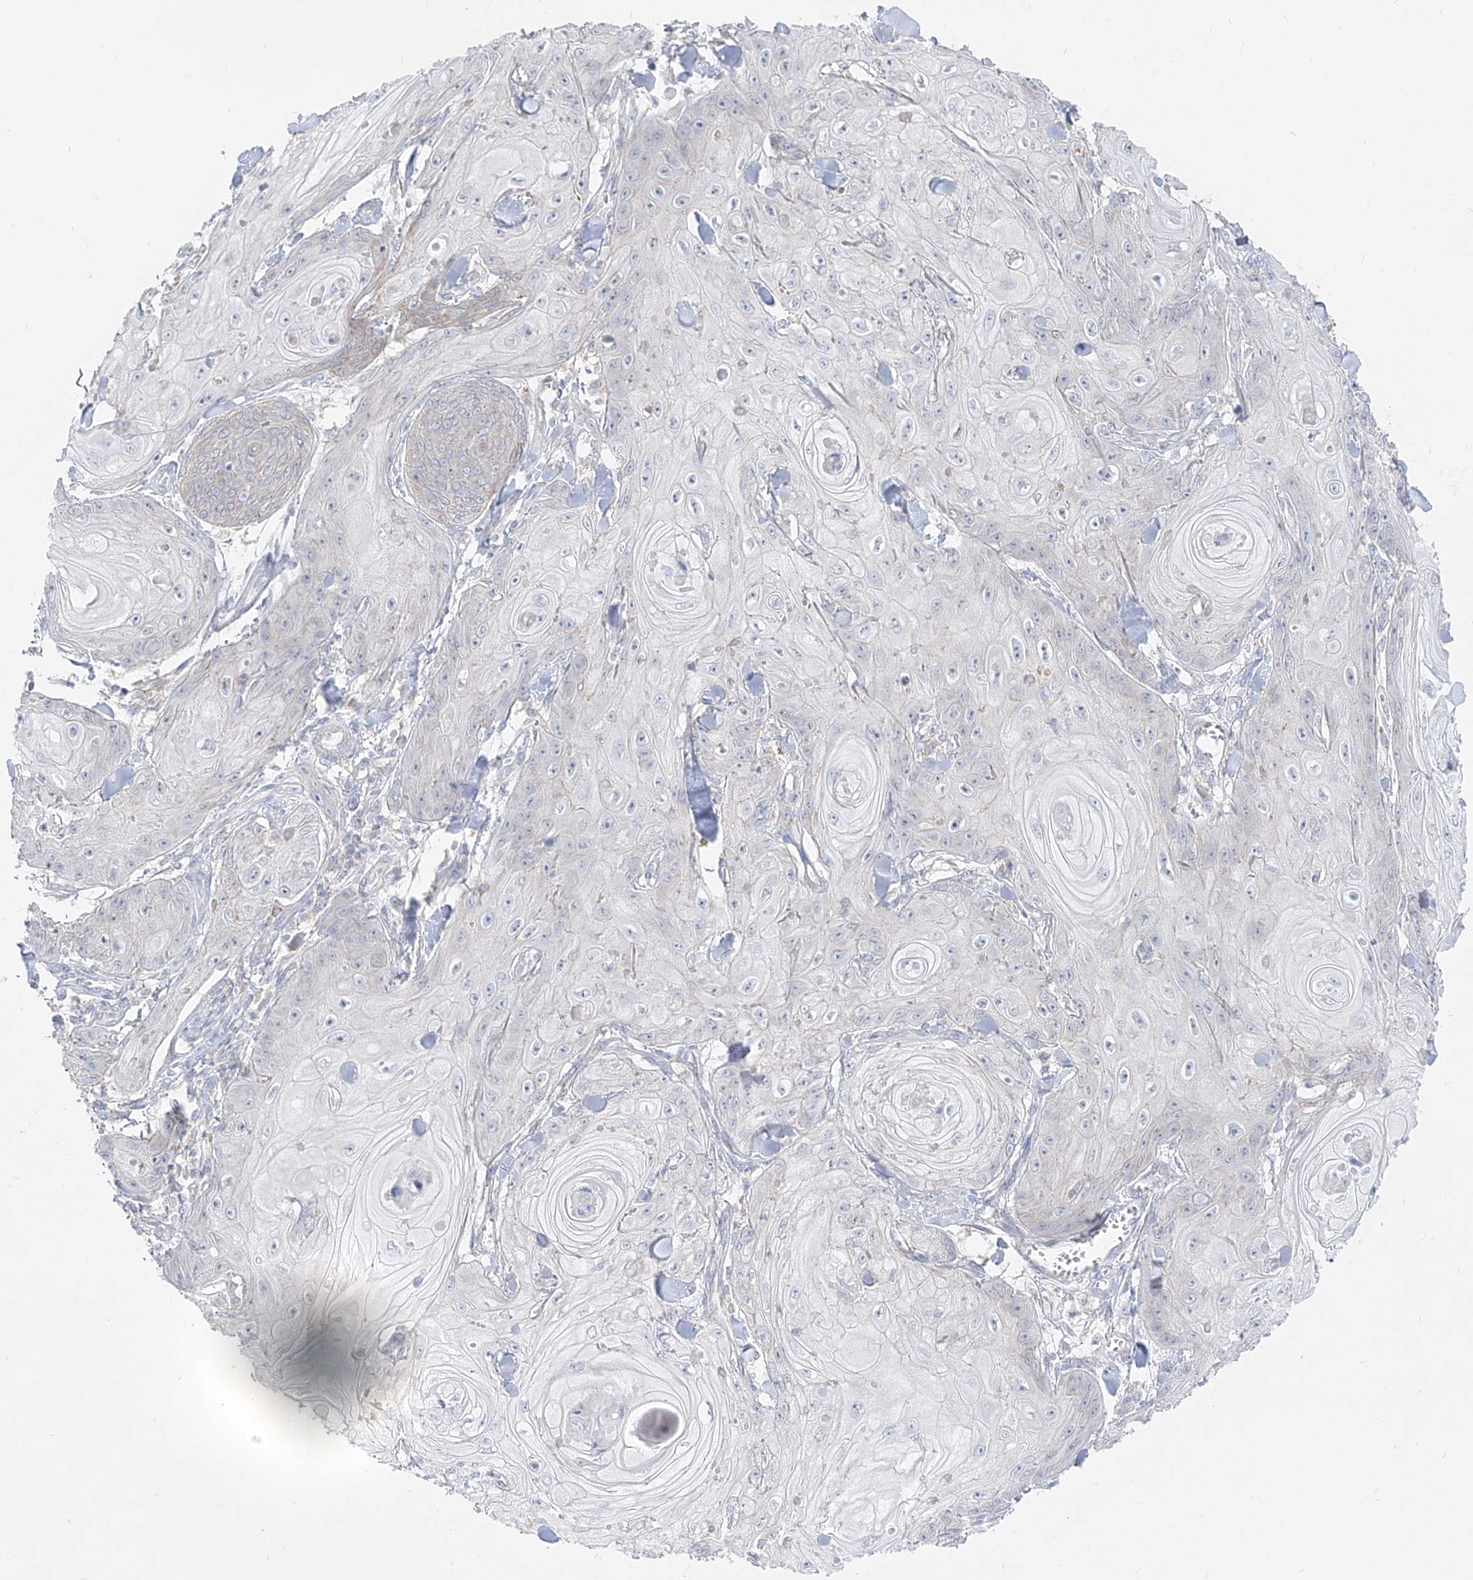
{"staining": {"intensity": "negative", "quantity": "none", "location": "none"}, "tissue": "skin cancer", "cell_type": "Tumor cells", "image_type": "cancer", "snomed": [{"axis": "morphology", "description": "Squamous cell carcinoma, NOS"}, {"axis": "topography", "description": "Skin"}], "caption": "The immunohistochemistry (IHC) photomicrograph has no significant staining in tumor cells of skin cancer (squamous cell carcinoma) tissue.", "gene": "RBFOX3", "patient": {"sex": "male", "age": 74}}